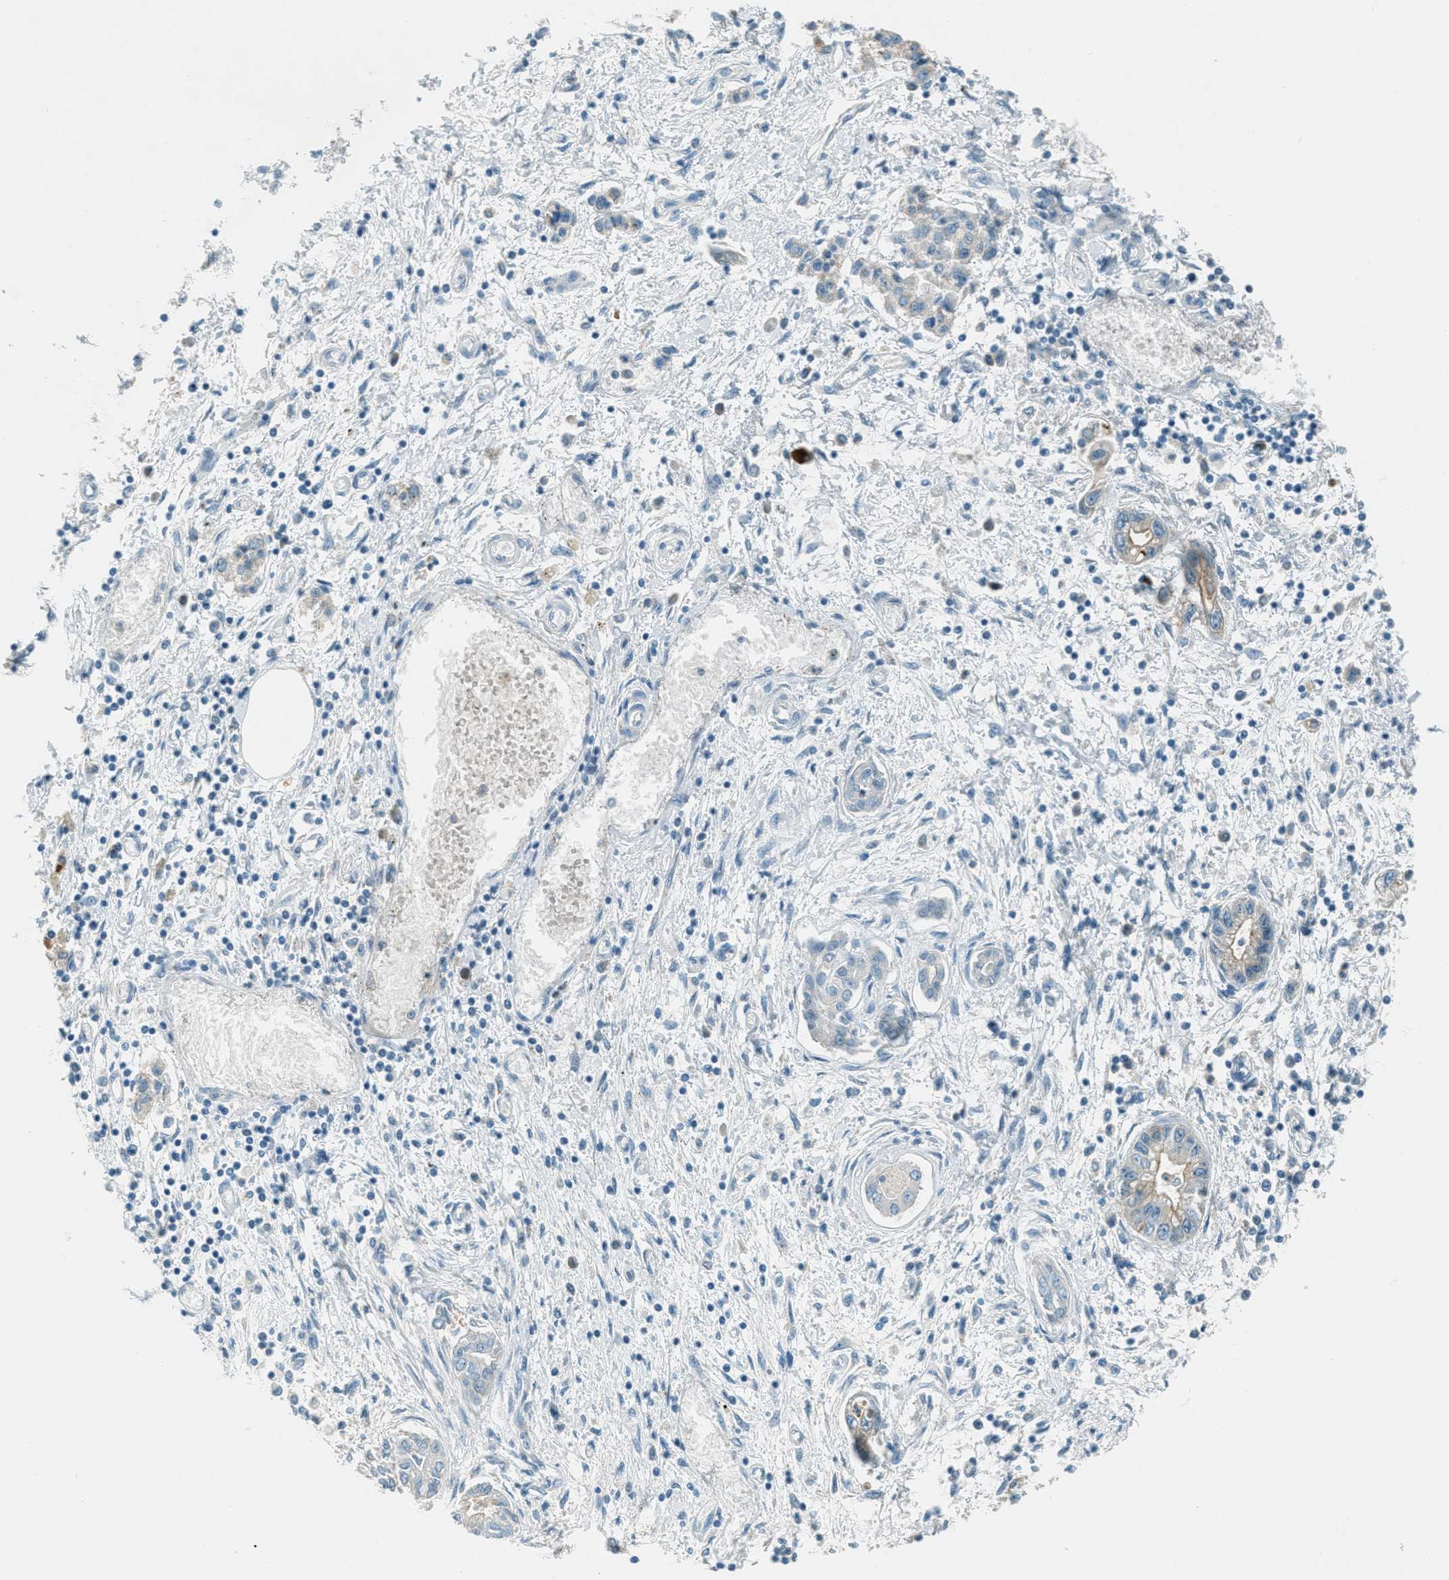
{"staining": {"intensity": "moderate", "quantity": "<25%", "location": "cytoplasmic/membranous"}, "tissue": "pancreatic cancer", "cell_type": "Tumor cells", "image_type": "cancer", "snomed": [{"axis": "morphology", "description": "Adenocarcinoma, NOS"}, {"axis": "topography", "description": "Pancreas"}], "caption": "Immunohistochemistry (IHC) (DAB) staining of adenocarcinoma (pancreatic) reveals moderate cytoplasmic/membranous protein staining in approximately <25% of tumor cells.", "gene": "MSLN", "patient": {"sex": "male", "age": 56}}